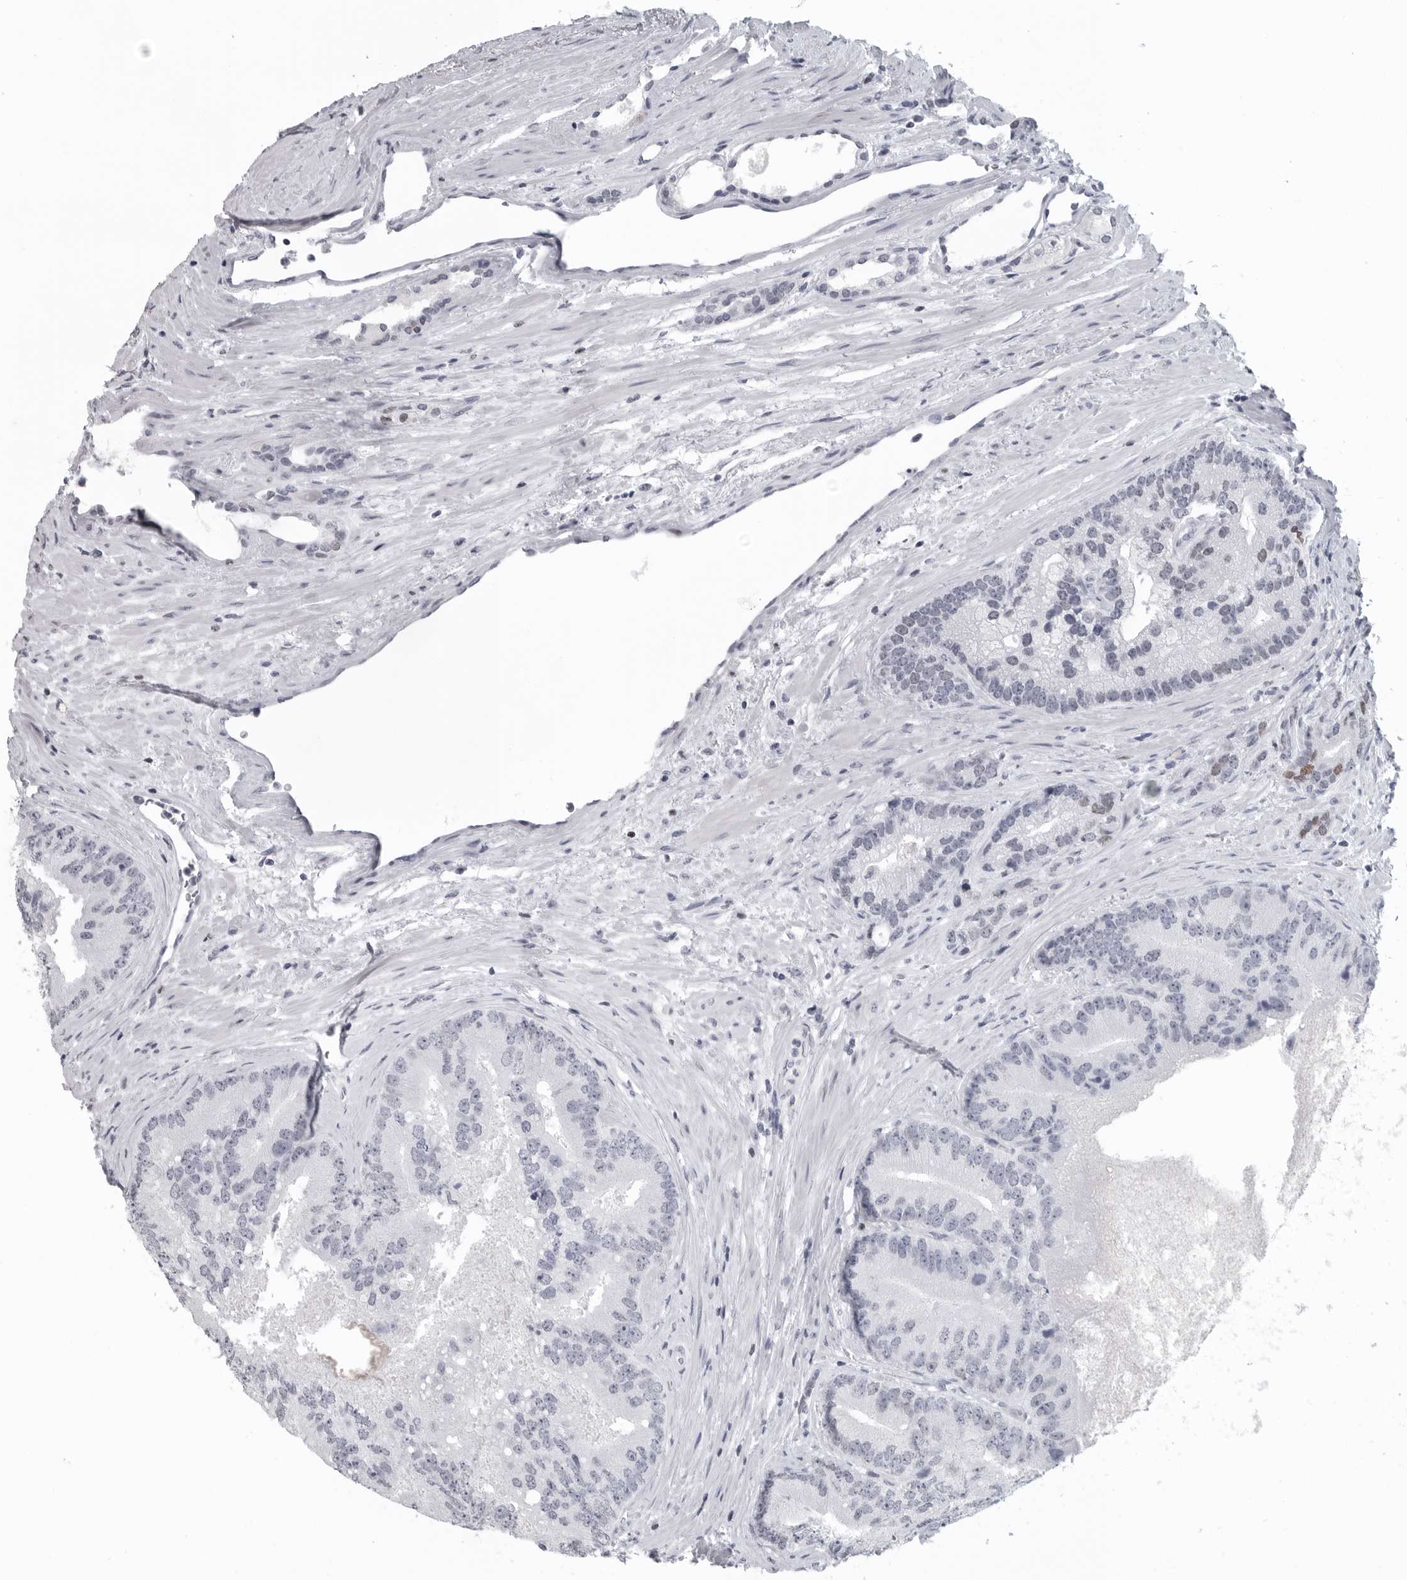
{"staining": {"intensity": "negative", "quantity": "none", "location": "none"}, "tissue": "prostate cancer", "cell_type": "Tumor cells", "image_type": "cancer", "snomed": [{"axis": "morphology", "description": "Adenocarcinoma, High grade"}, {"axis": "topography", "description": "Prostate"}], "caption": "Immunohistochemistry image of neoplastic tissue: prostate high-grade adenocarcinoma stained with DAB (3,3'-diaminobenzidine) shows no significant protein staining in tumor cells. Nuclei are stained in blue.", "gene": "SATB2", "patient": {"sex": "male", "age": 70}}